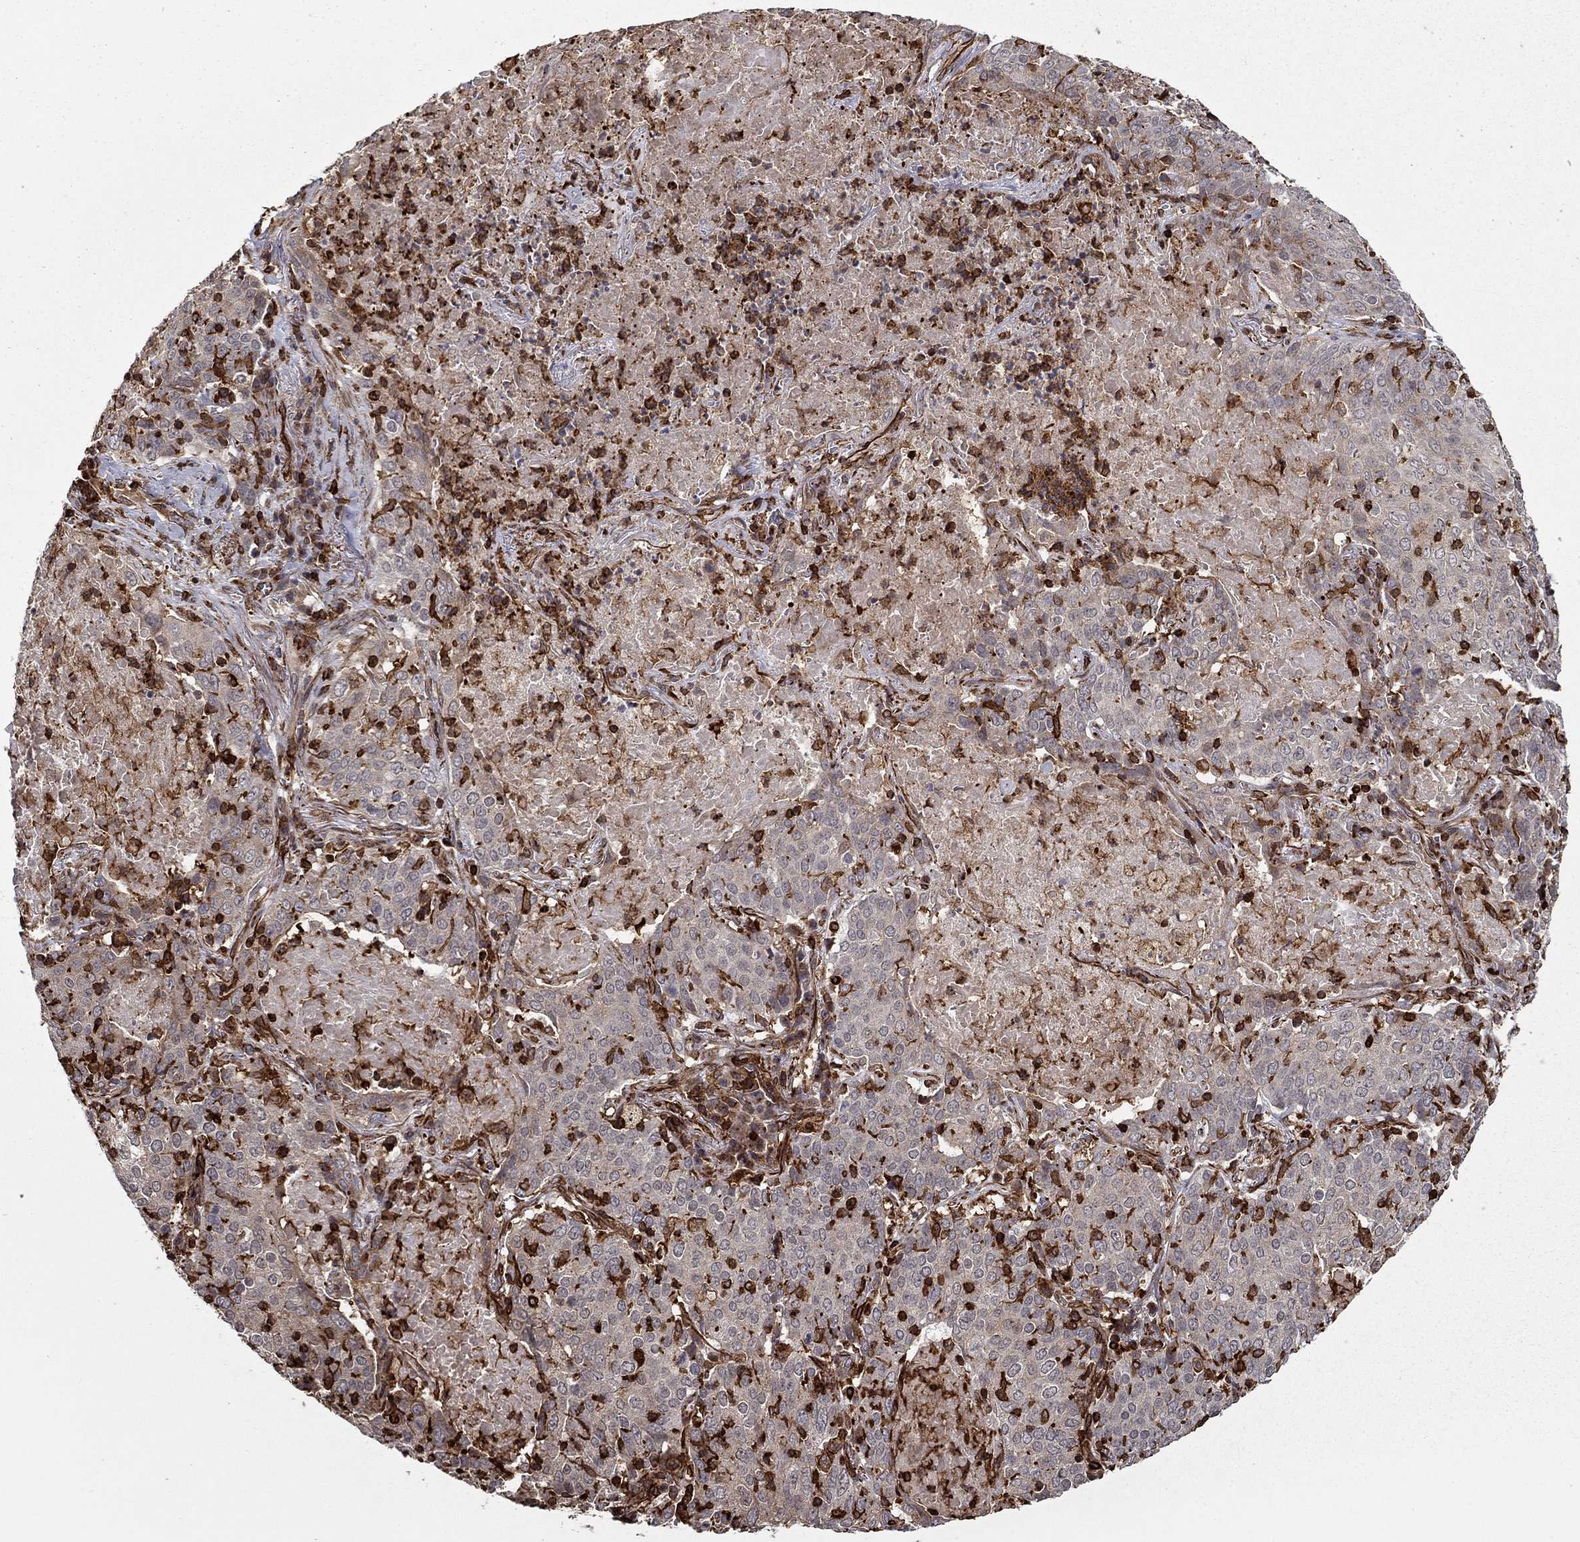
{"staining": {"intensity": "negative", "quantity": "none", "location": "none"}, "tissue": "lung cancer", "cell_type": "Tumor cells", "image_type": "cancer", "snomed": [{"axis": "morphology", "description": "Squamous cell carcinoma, NOS"}, {"axis": "topography", "description": "Lung"}], "caption": "IHC micrograph of lung cancer (squamous cell carcinoma) stained for a protein (brown), which exhibits no staining in tumor cells.", "gene": "ADM", "patient": {"sex": "male", "age": 82}}